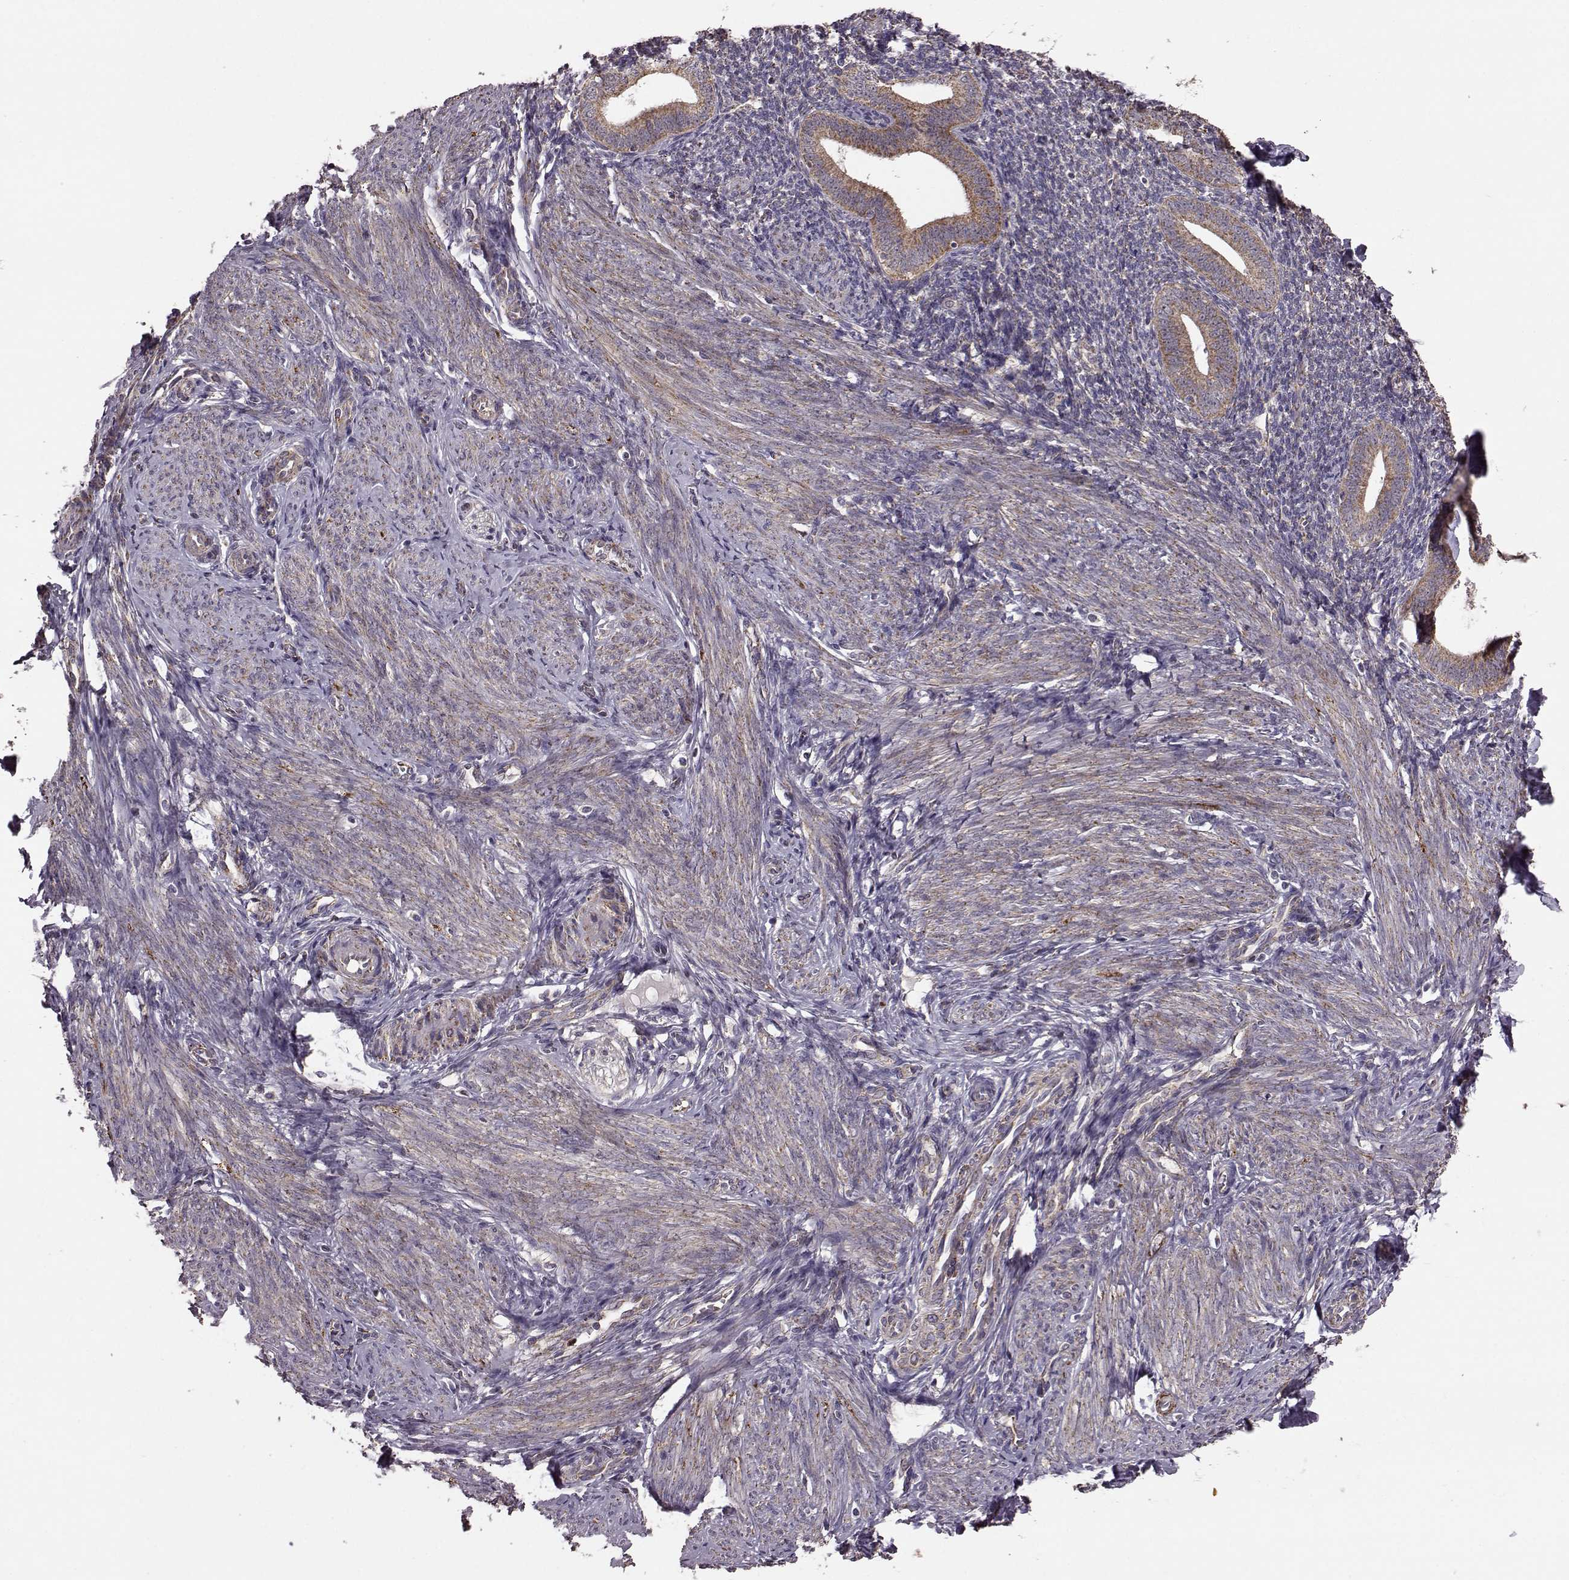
{"staining": {"intensity": "negative", "quantity": "none", "location": "none"}, "tissue": "endometrium", "cell_type": "Cells in endometrial stroma", "image_type": "normal", "snomed": [{"axis": "morphology", "description": "Normal tissue, NOS"}, {"axis": "topography", "description": "Endometrium"}], "caption": "An immunohistochemistry image of benign endometrium is shown. There is no staining in cells in endometrial stroma of endometrium. The staining is performed using DAB (3,3'-diaminobenzidine) brown chromogen with nuclei counter-stained in using hematoxylin.", "gene": "PUDP", "patient": {"sex": "female", "age": 40}}